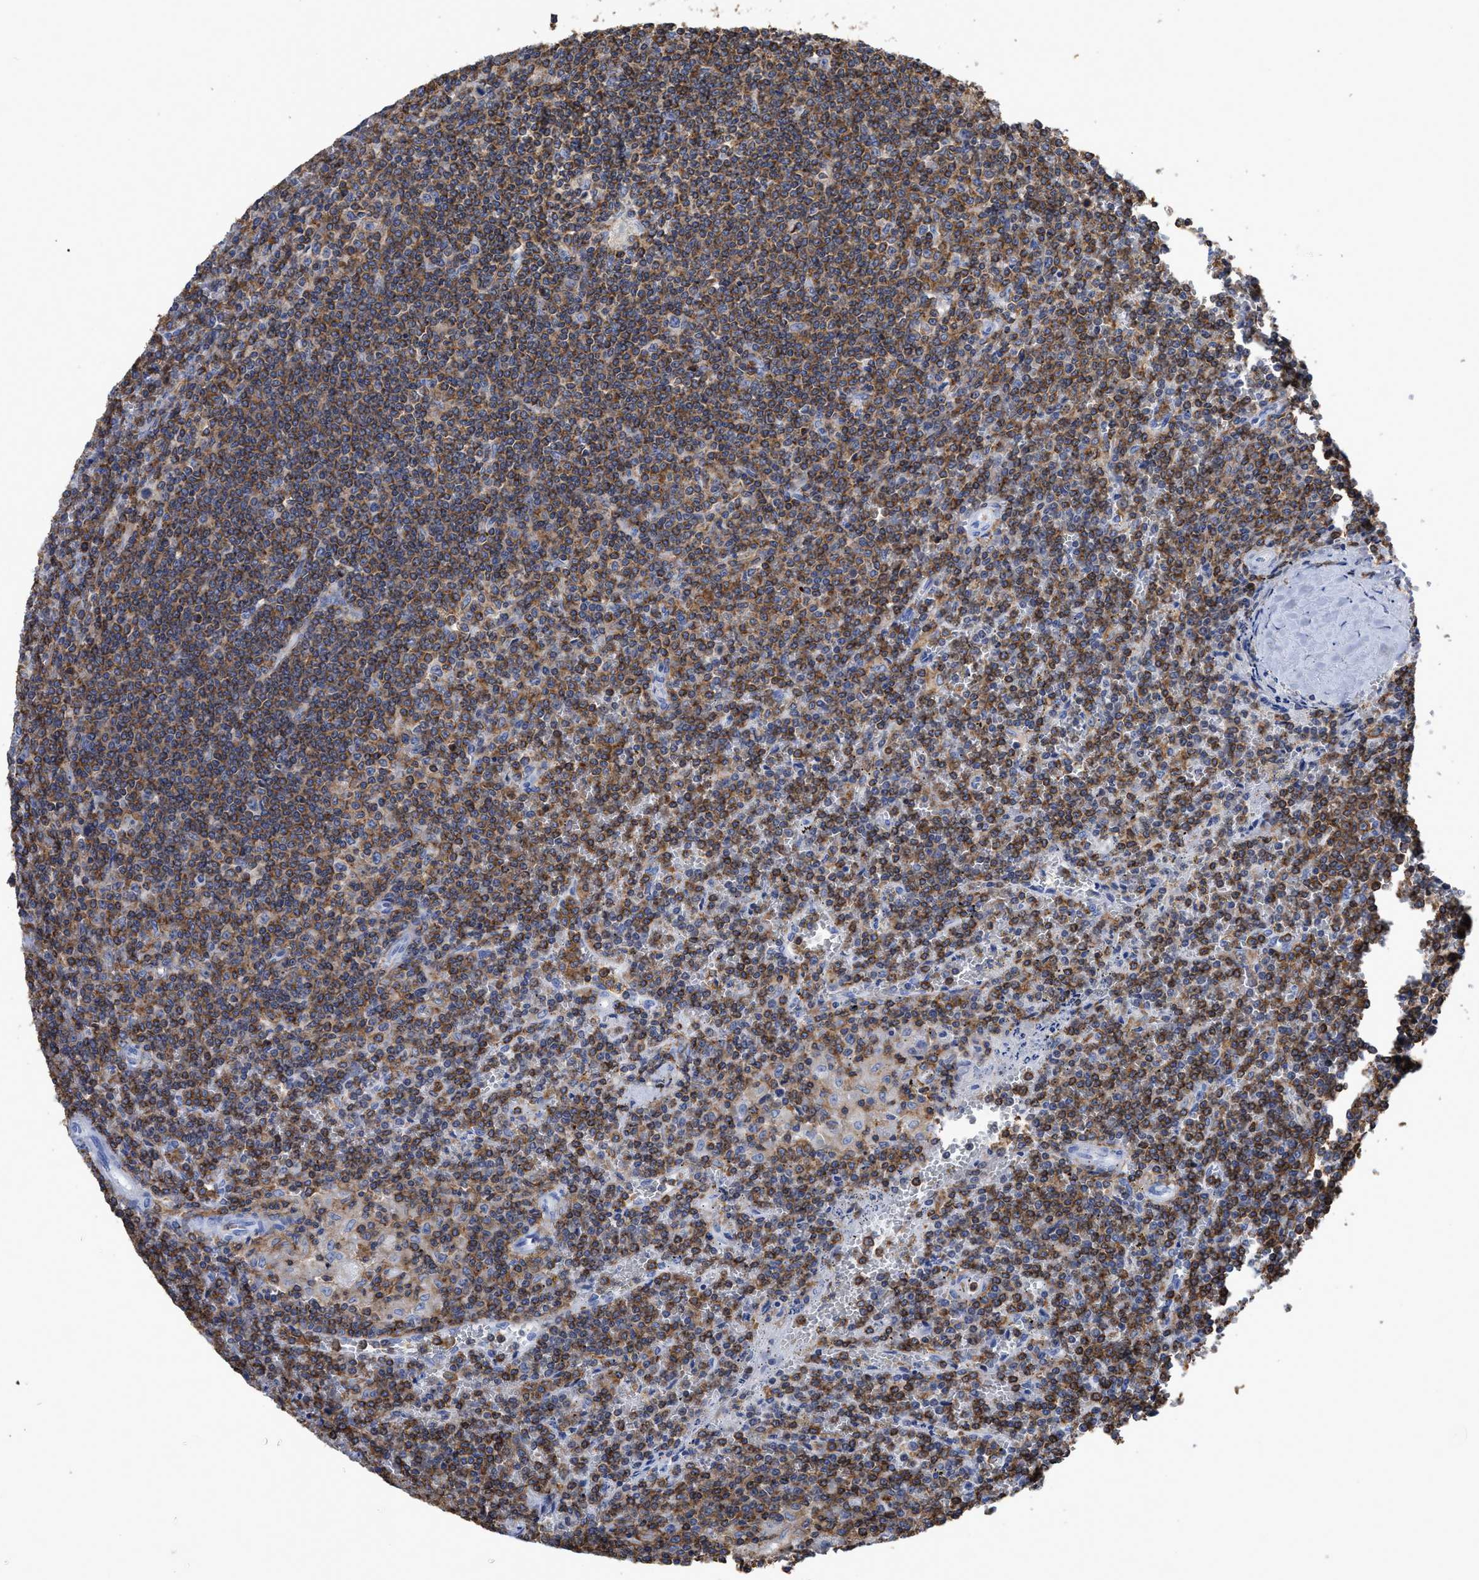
{"staining": {"intensity": "moderate", "quantity": ">75%", "location": "cytoplasmic/membranous"}, "tissue": "lymphoma", "cell_type": "Tumor cells", "image_type": "cancer", "snomed": [{"axis": "morphology", "description": "Malignant lymphoma, non-Hodgkin's type, Low grade"}, {"axis": "topography", "description": "Spleen"}], "caption": "This is a photomicrograph of immunohistochemistry (IHC) staining of lymphoma, which shows moderate expression in the cytoplasmic/membranous of tumor cells.", "gene": "HCLS1", "patient": {"sex": "female", "age": 19}}